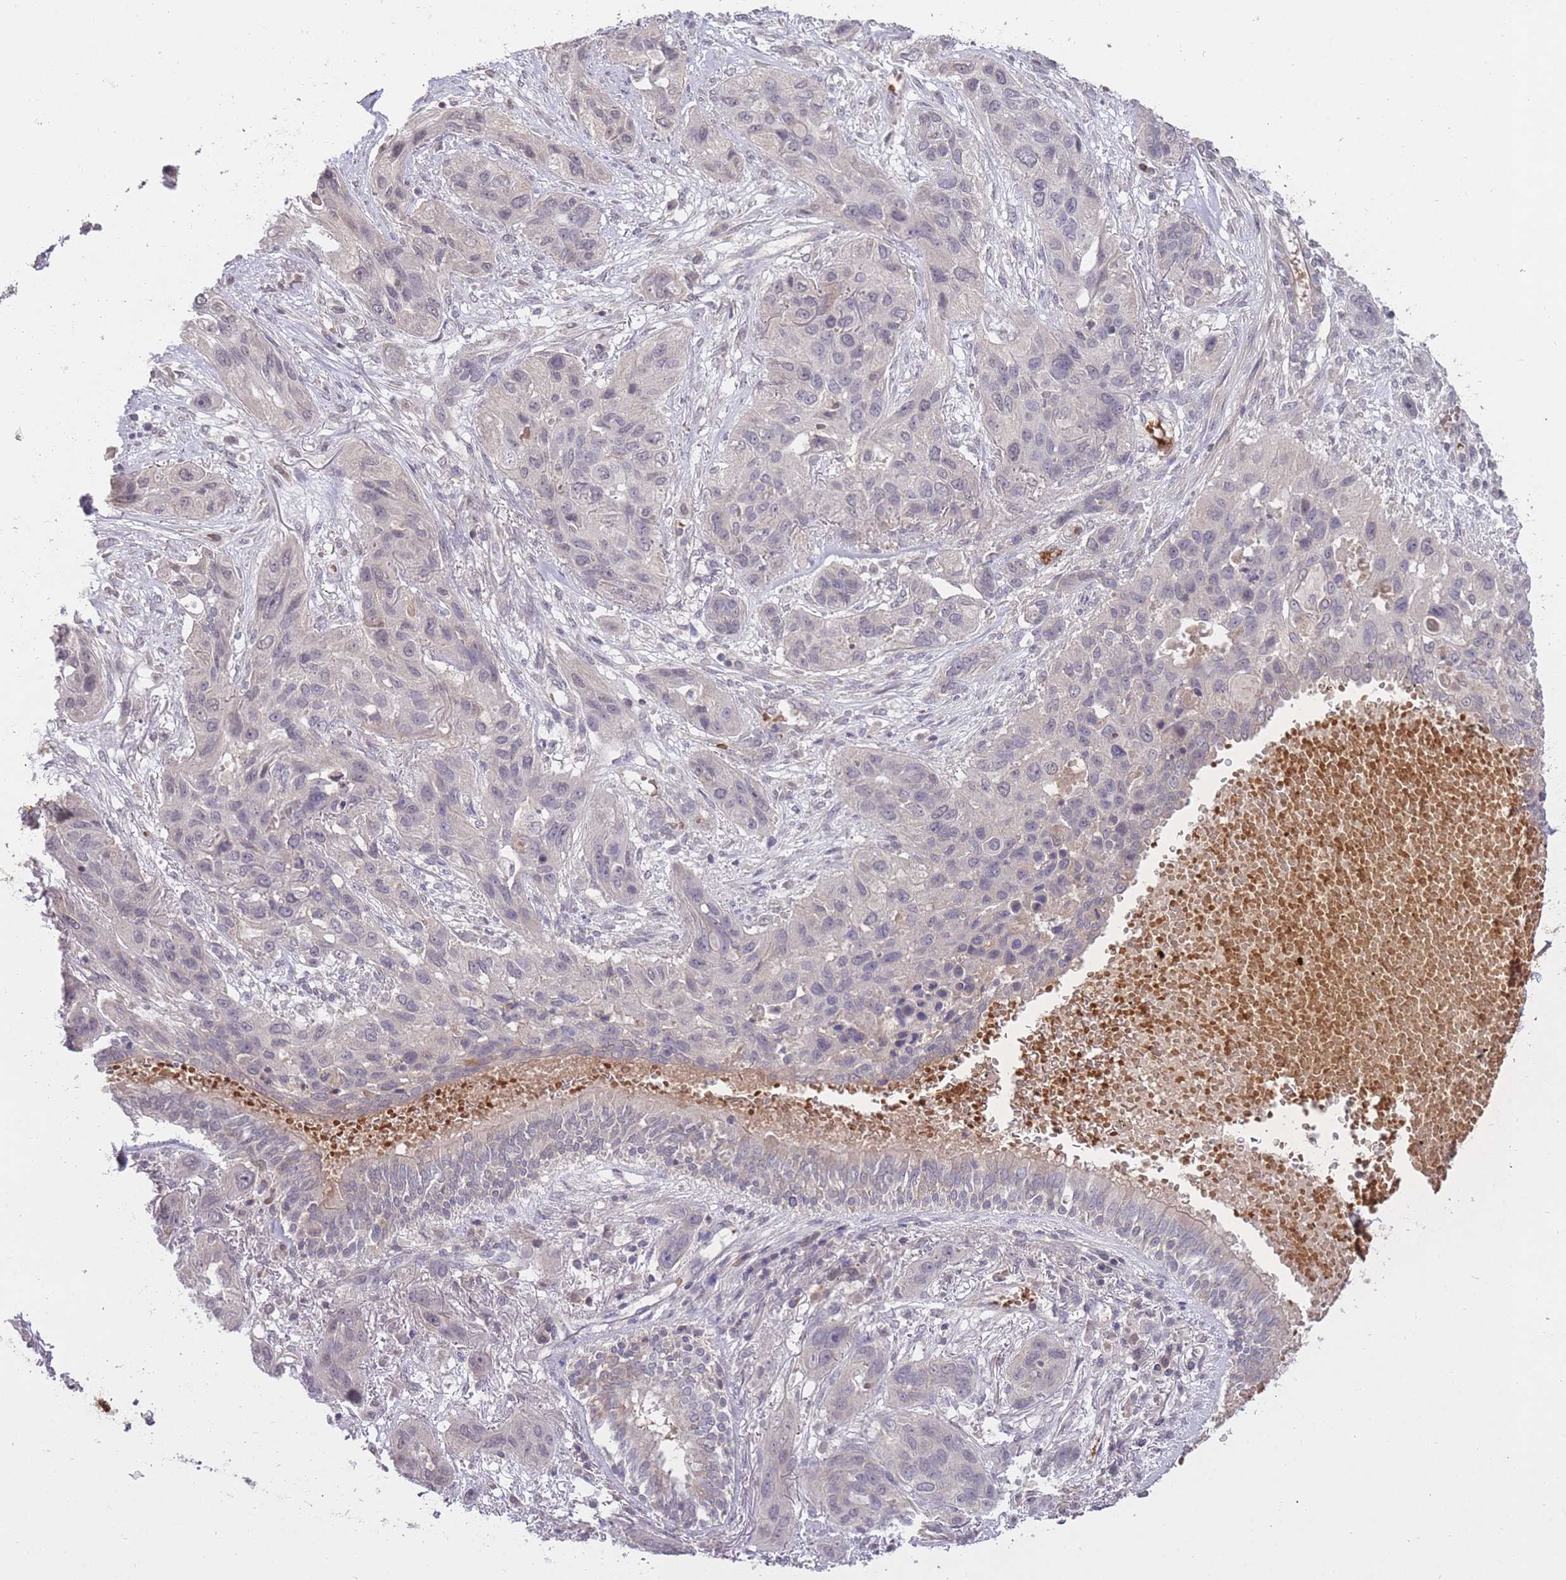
{"staining": {"intensity": "negative", "quantity": "none", "location": "none"}, "tissue": "lung cancer", "cell_type": "Tumor cells", "image_type": "cancer", "snomed": [{"axis": "morphology", "description": "Squamous cell carcinoma, NOS"}, {"axis": "topography", "description": "Lung"}], "caption": "DAB immunohistochemical staining of lung cancer demonstrates no significant expression in tumor cells.", "gene": "ADCYAP1R1", "patient": {"sex": "female", "age": 70}}